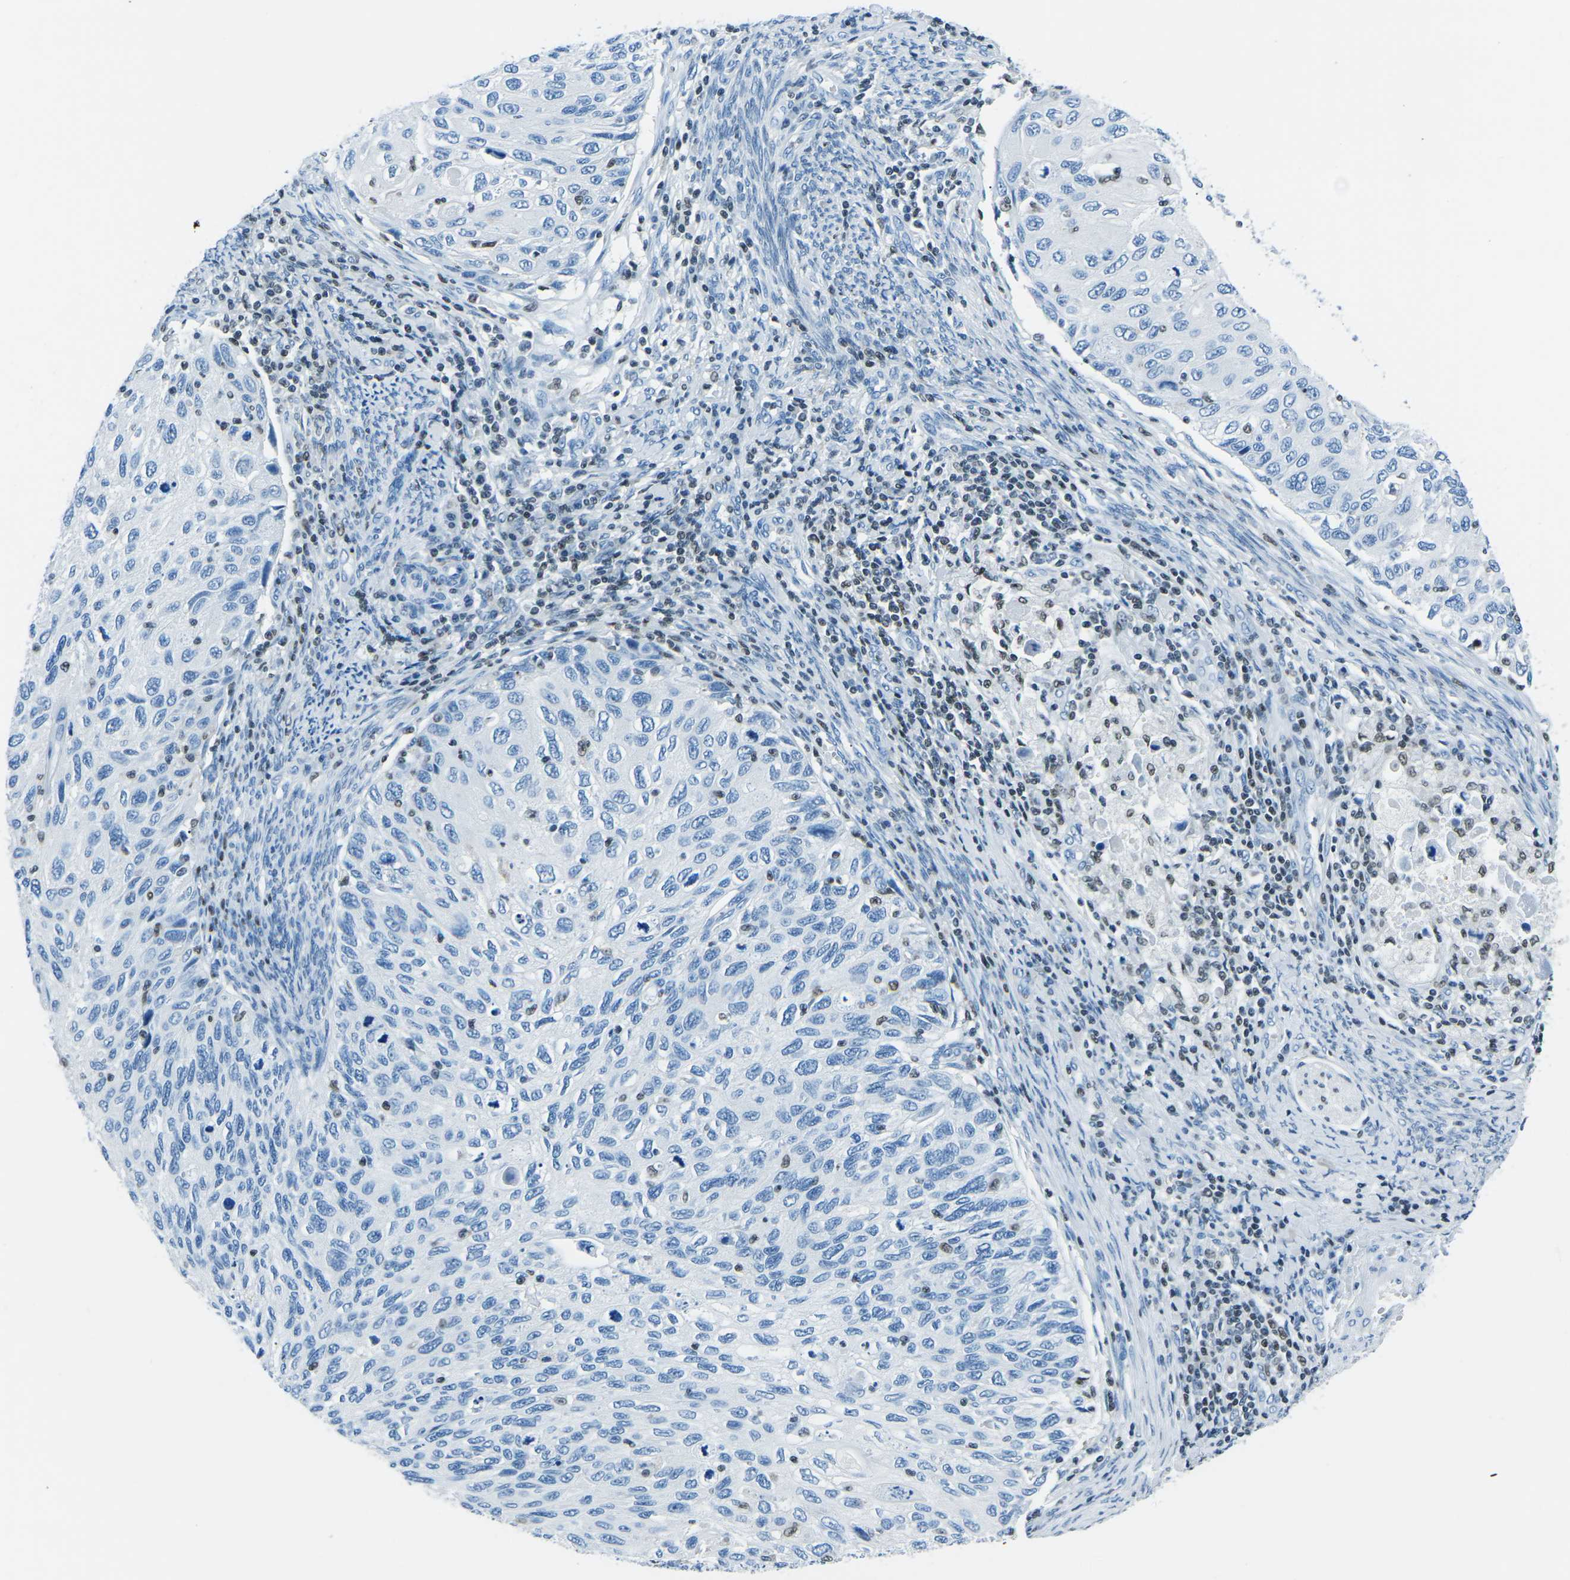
{"staining": {"intensity": "negative", "quantity": "none", "location": "none"}, "tissue": "cervical cancer", "cell_type": "Tumor cells", "image_type": "cancer", "snomed": [{"axis": "morphology", "description": "Squamous cell carcinoma, NOS"}, {"axis": "topography", "description": "Cervix"}], "caption": "High magnification brightfield microscopy of squamous cell carcinoma (cervical) stained with DAB (brown) and counterstained with hematoxylin (blue): tumor cells show no significant positivity.", "gene": "CELF2", "patient": {"sex": "female", "age": 70}}